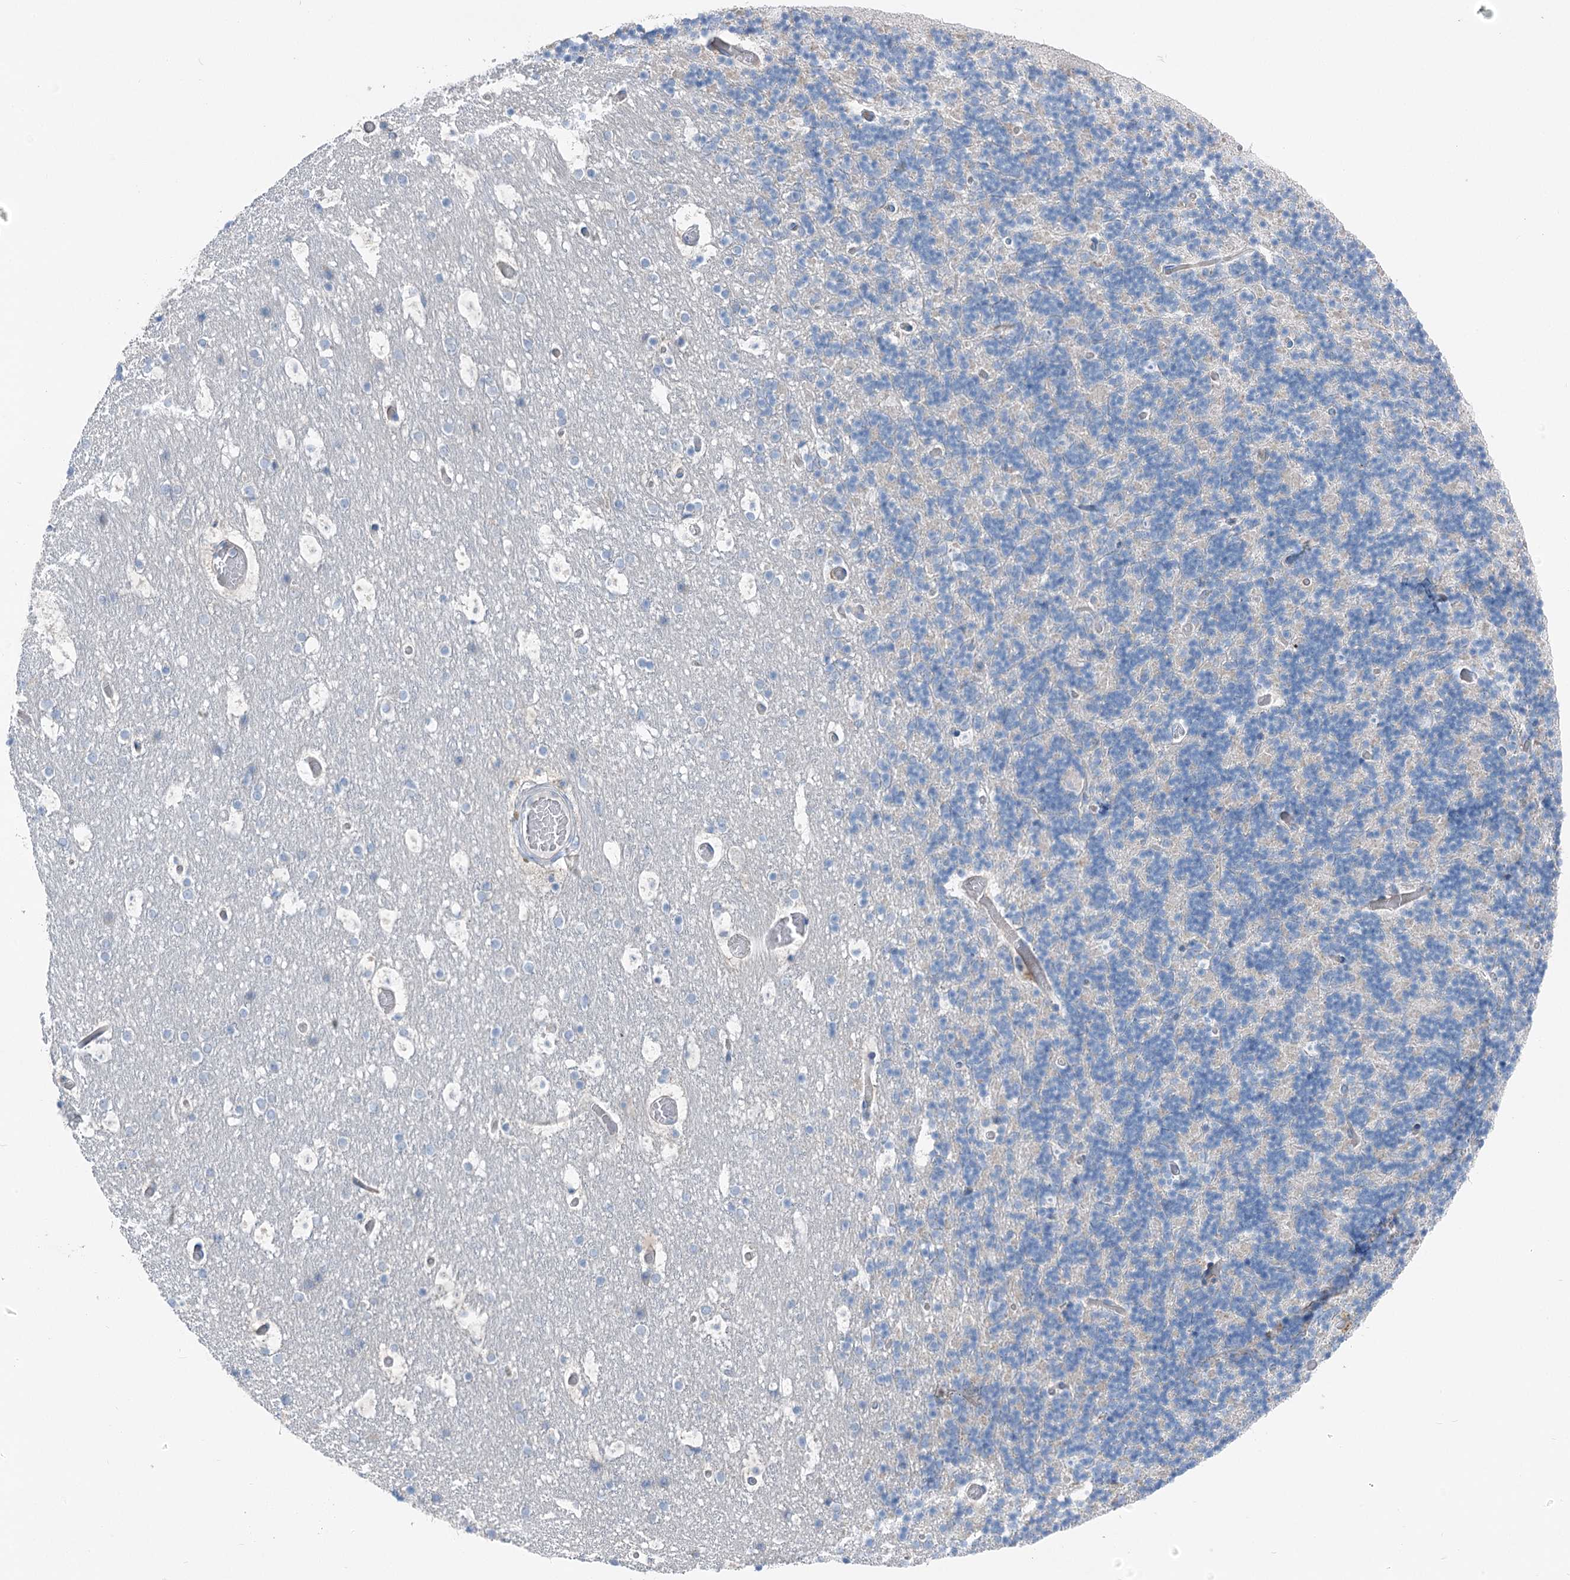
{"staining": {"intensity": "negative", "quantity": "none", "location": "none"}, "tissue": "cerebellum", "cell_type": "Cells in granular layer", "image_type": "normal", "snomed": [{"axis": "morphology", "description": "Normal tissue, NOS"}, {"axis": "topography", "description": "Cerebellum"}], "caption": "This is a micrograph of immunohistochemistry staining of unremarkable cerebellum, which shows no positivity in cells in granular layer.", "gene": "POGLUT1", "patient": {"sex": "male", "age": 57}}